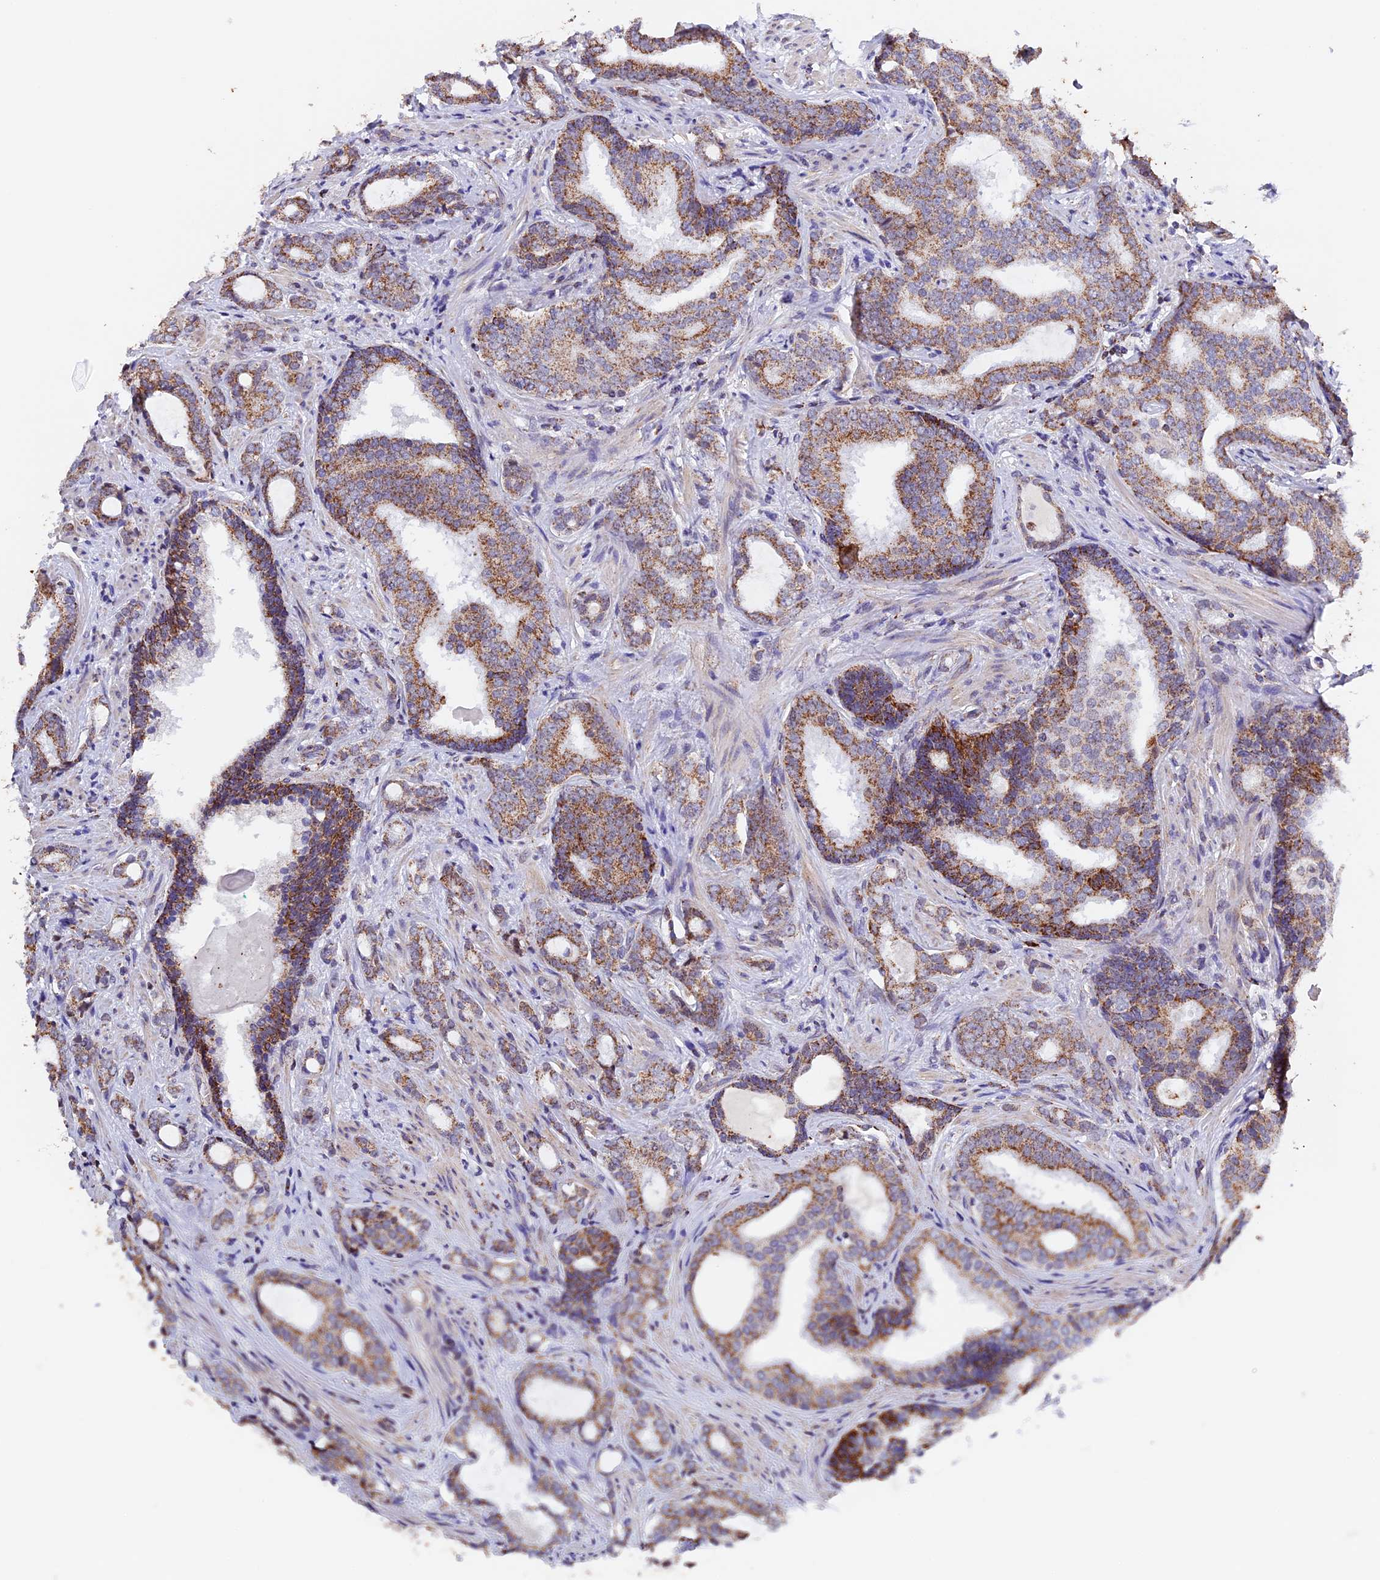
{"staining": {"intensity": "moderate", "quantity": ">75%", "location": "cytoplasmic/membranous"}, "tissue": "prostate cancer", "cell_type": "Tumor cells", "image_type": "cancer", "snomed": [{"axis": "morphology", "description": "Adenocarcinoma, High grade"}, {"axis": "topography", "description": "Prostate"}], "caption": "The photomicrograph shows staining of high-grade adenocarcinoma (prostate), revealing moderate cytoplasmic/membranous protein staining (brown color) within tumor cells.", "gene": "TFAM", "patient": {"sex": "male", "age": 63}}